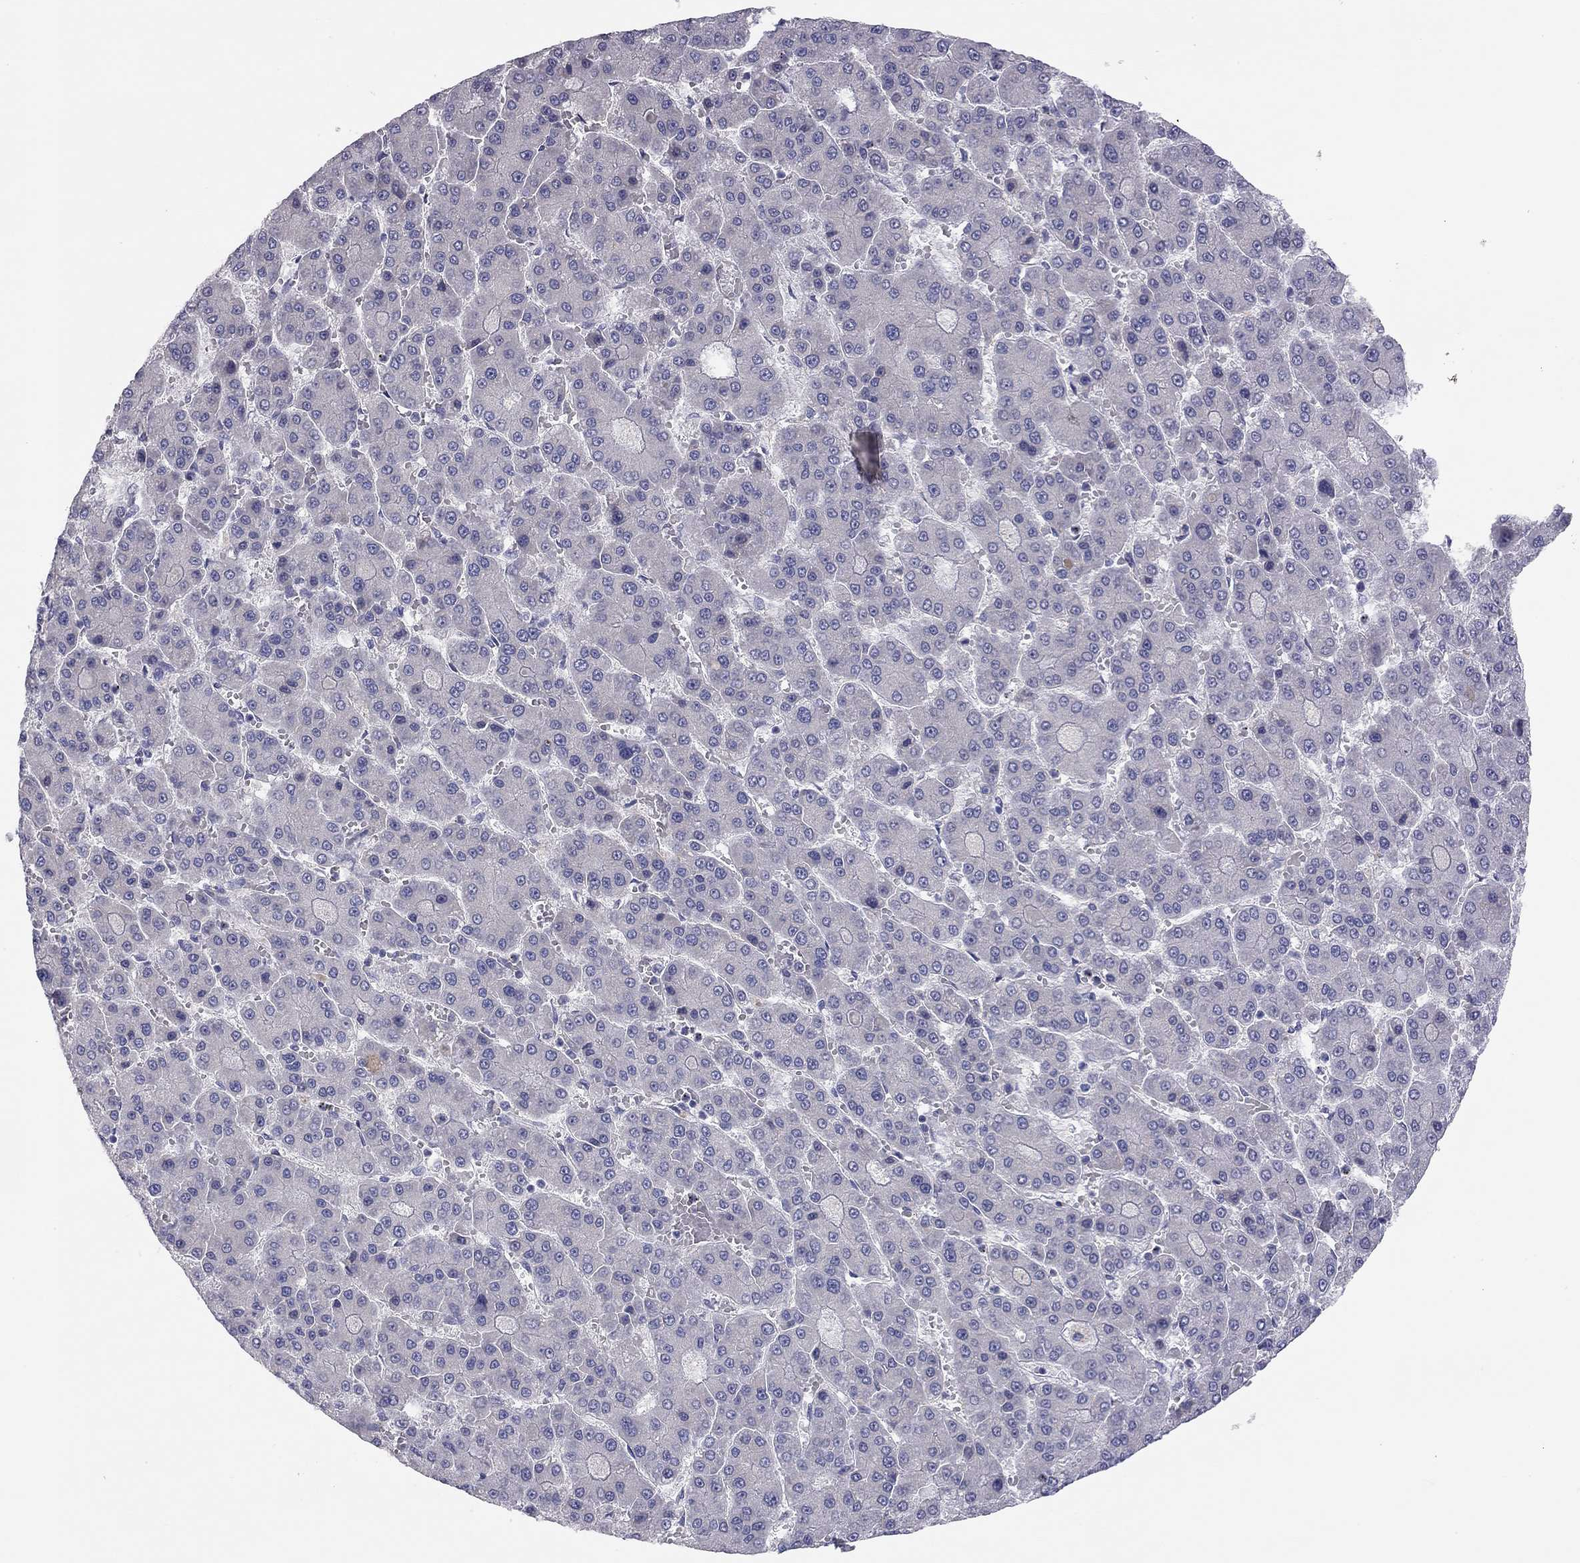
{"staining": {"intensity": "negative", "quantity": "none", "location": "none"}, "tissue": "liver cancer", "cell_type": "Tumor cells", "image_type": "cancer", "snomed": [{"axis": "morphology", "description": "Carcinoma, Hepatocellular, NOS"}, {"axis": "topography", "description": "Liver"}], "caption": "DAB immunohistochemical staining of liver cancer shows no significant staining in tumor cells.", "gene": "GPRC5B", "patient": {"sex": "male", "age": 70}}